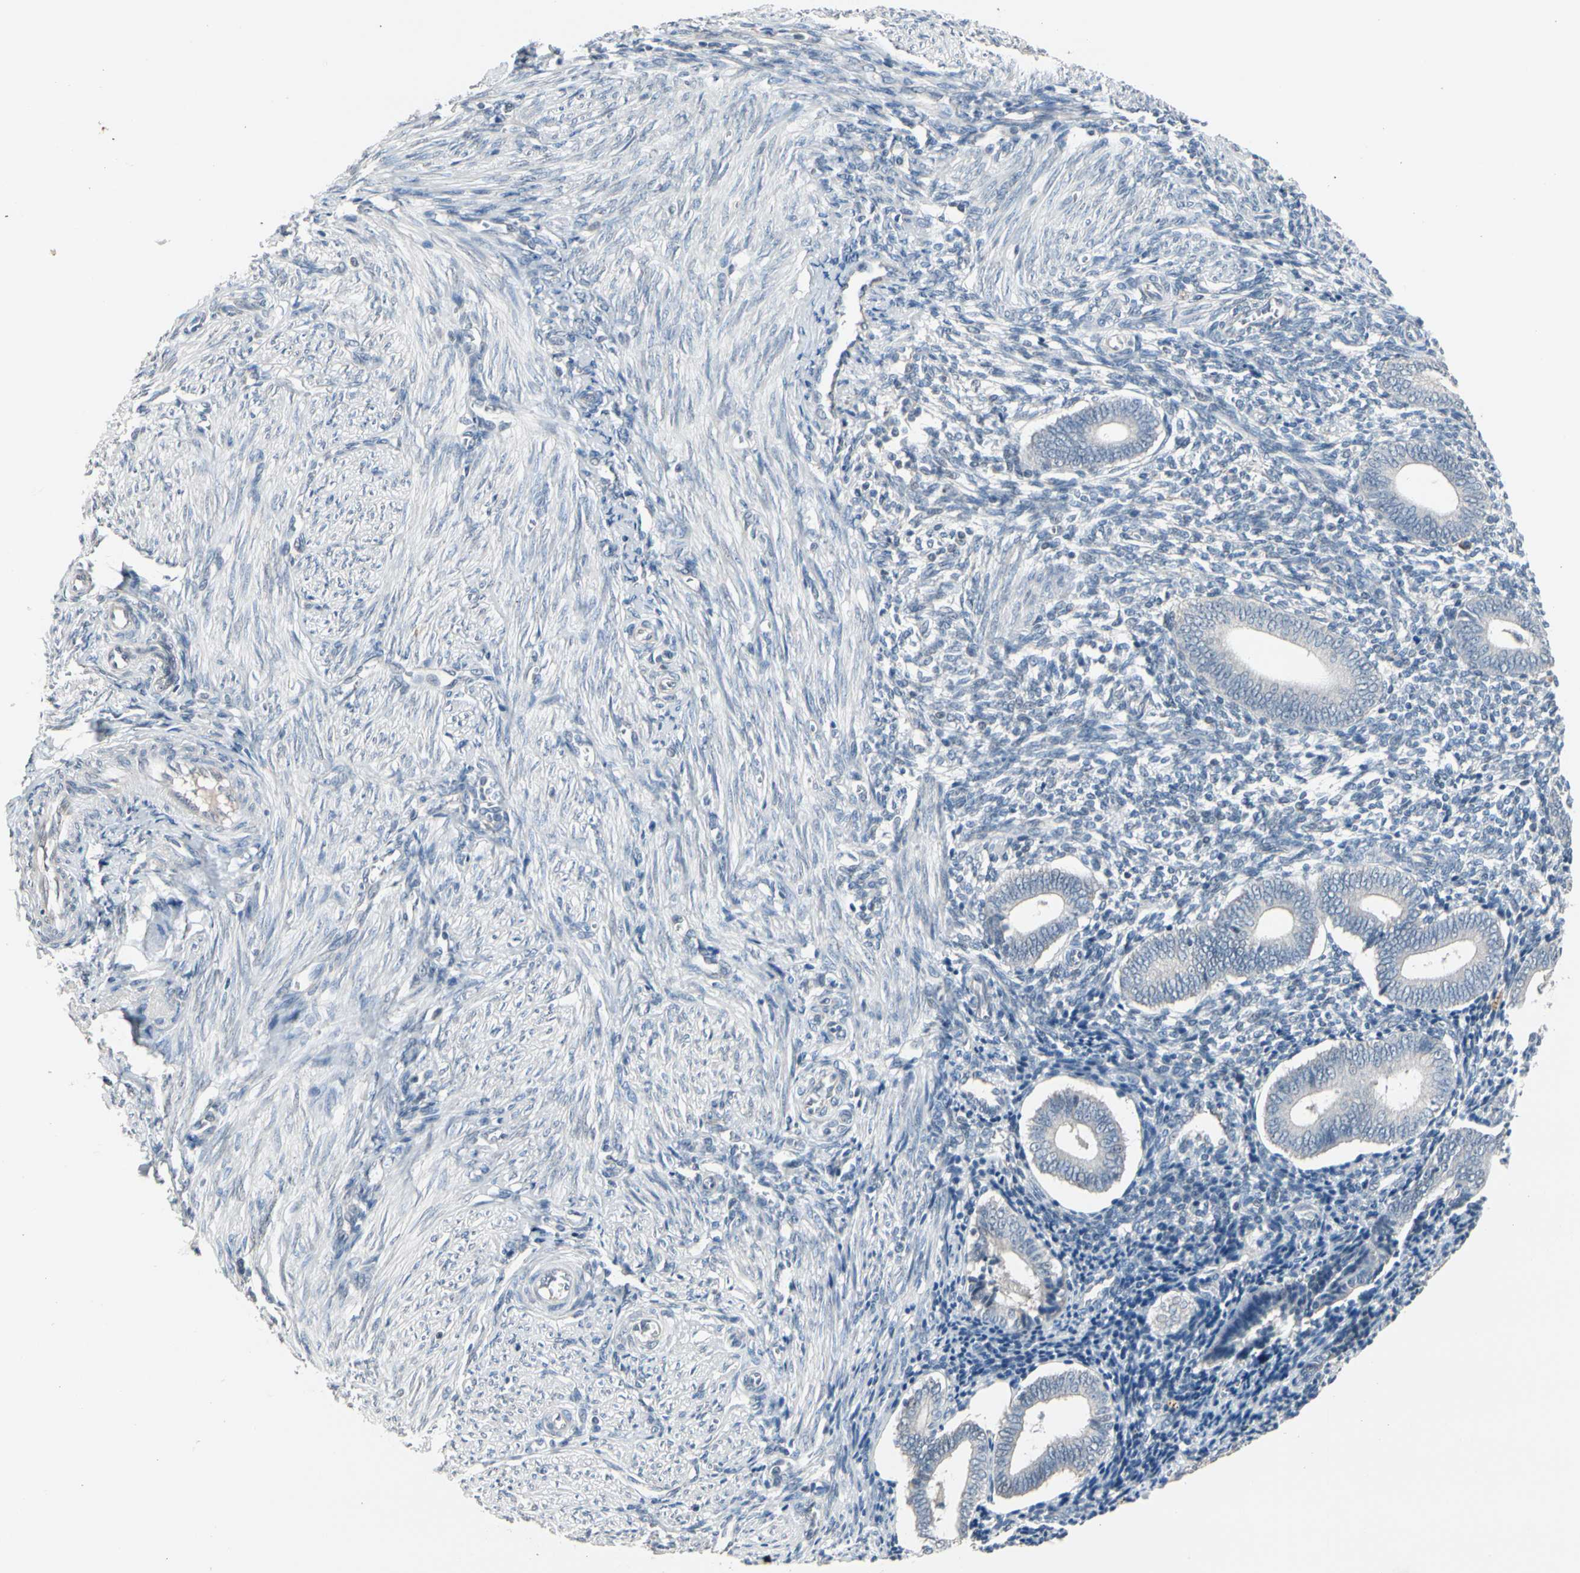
{"staining": {"intensity": "weak", "quantity": "<25%", "location": "cytoplasmic/membranous"}, "tissue": "endometrium", "cell_type": "Cells in endometrial stroma", "image_type": "normal", "snomed": [{"axis": "morphology", "description": "Normal tissue, NOS"}, {"axis": "topography", "description": "Uterus"}, {"axis": "topography", "description": "Endometrium"}], "caption": "An image of endometrium stained for a protein shows no brown staining in cells in endometrial stroma. (Brightfield microscopy of DAB (3,3'-diaminobenzidine) immunohistochemistry (IHC) at high magnification).", "gene": "SV2A", "patient": {"sex": "female", "age": 33}}